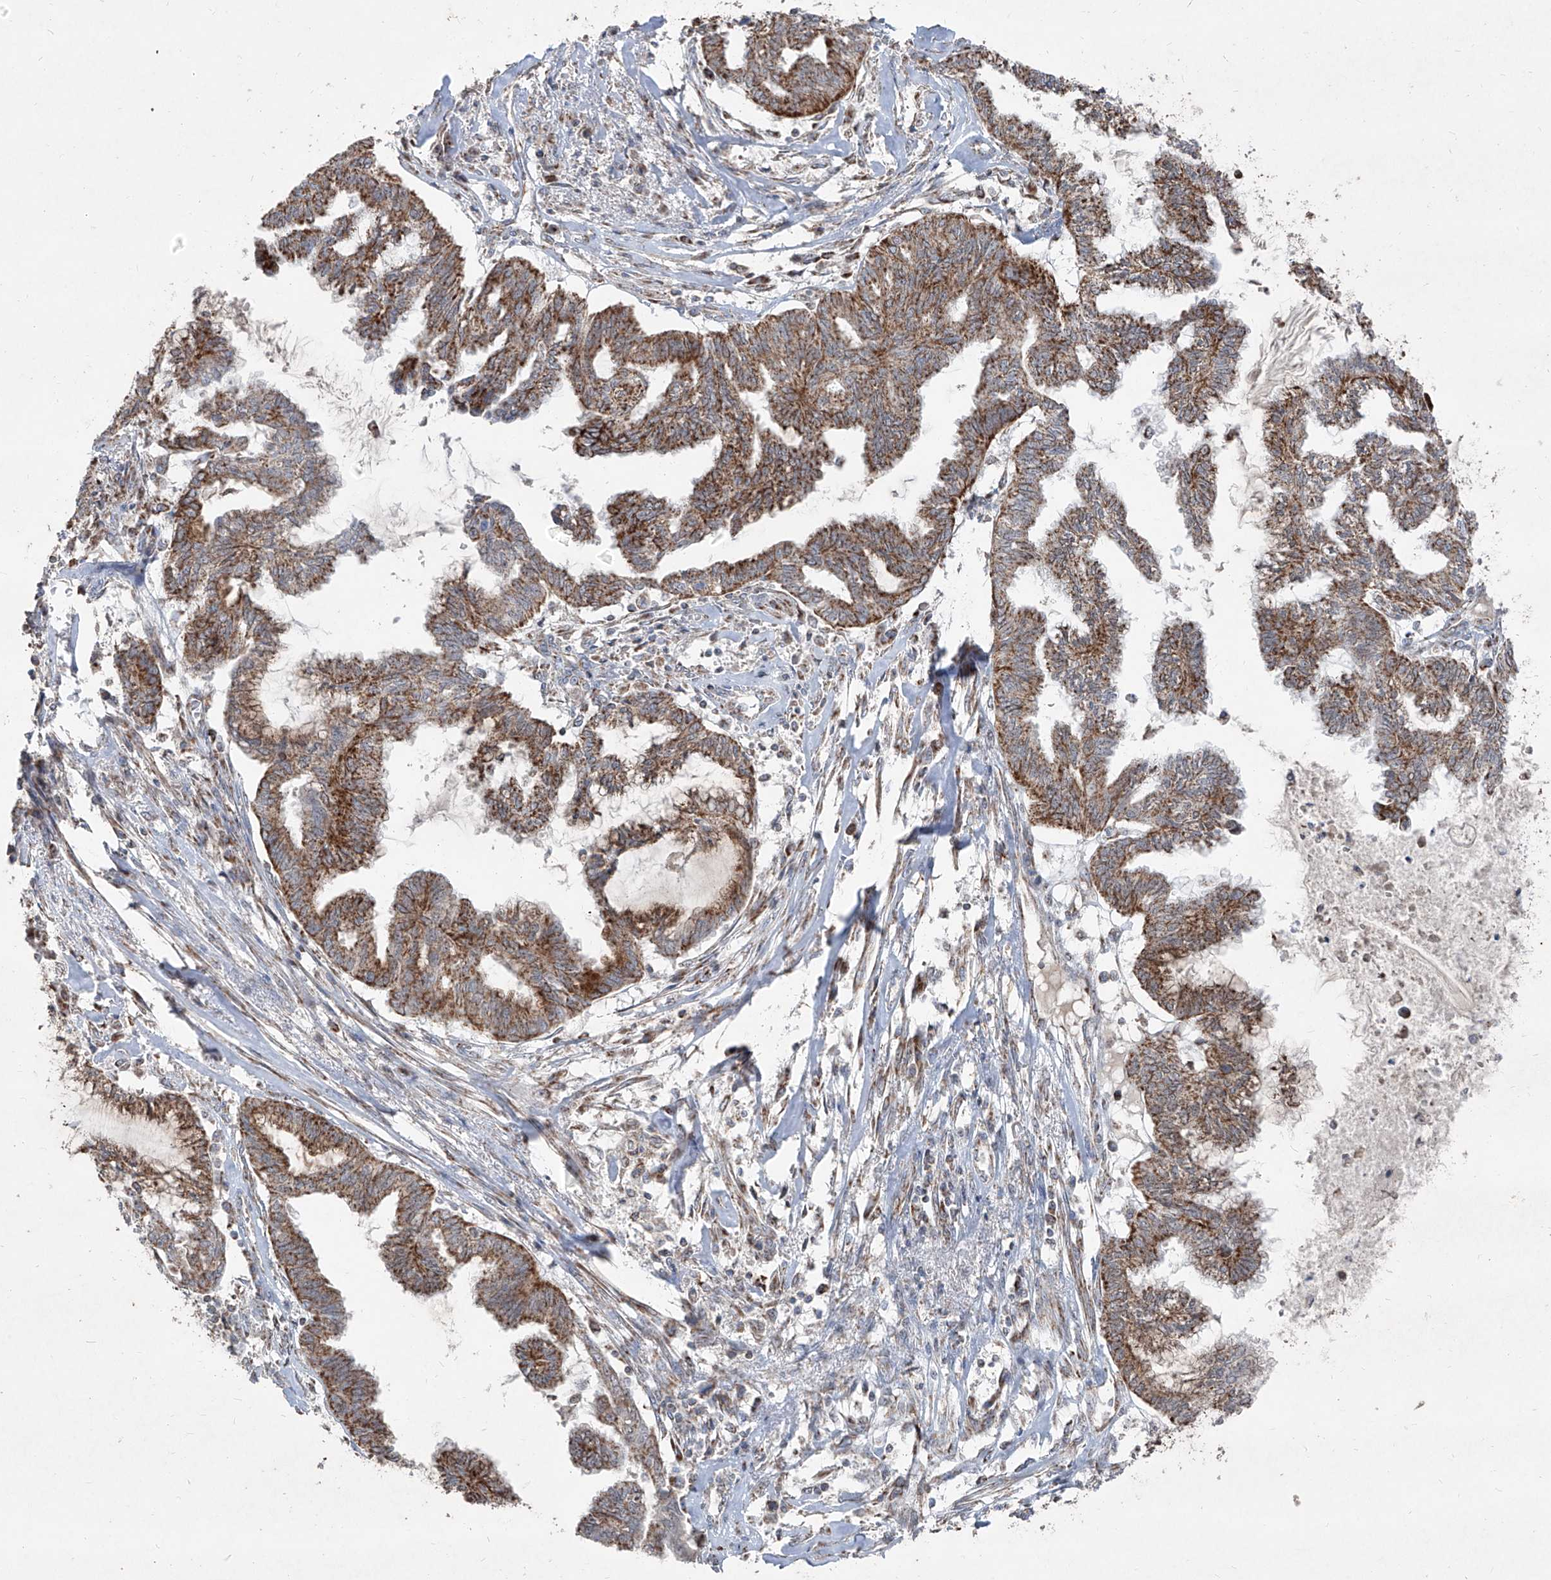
{"staining": {"intensity": "moderate", "quantity": ">75%", "location": "cytoplasmic/membranous"}, "tissue": "endometrial cancer", "cell_type": "Tumor cells", "image_type": "cancer", "snomed": [{"axis": "morphology", "description": "Adenocarcinoma, NOS"}, {"axis": "topography", "description": "Endometrium"}], "caption": "Protein expression analysis of human endometrial adenocarcinoma reveals moderate cytoplasmic/membranous positivity in about >75% of tumor cells.", "gene": "NDUFB3", "patient": {"sex": "female", "age": 86}}